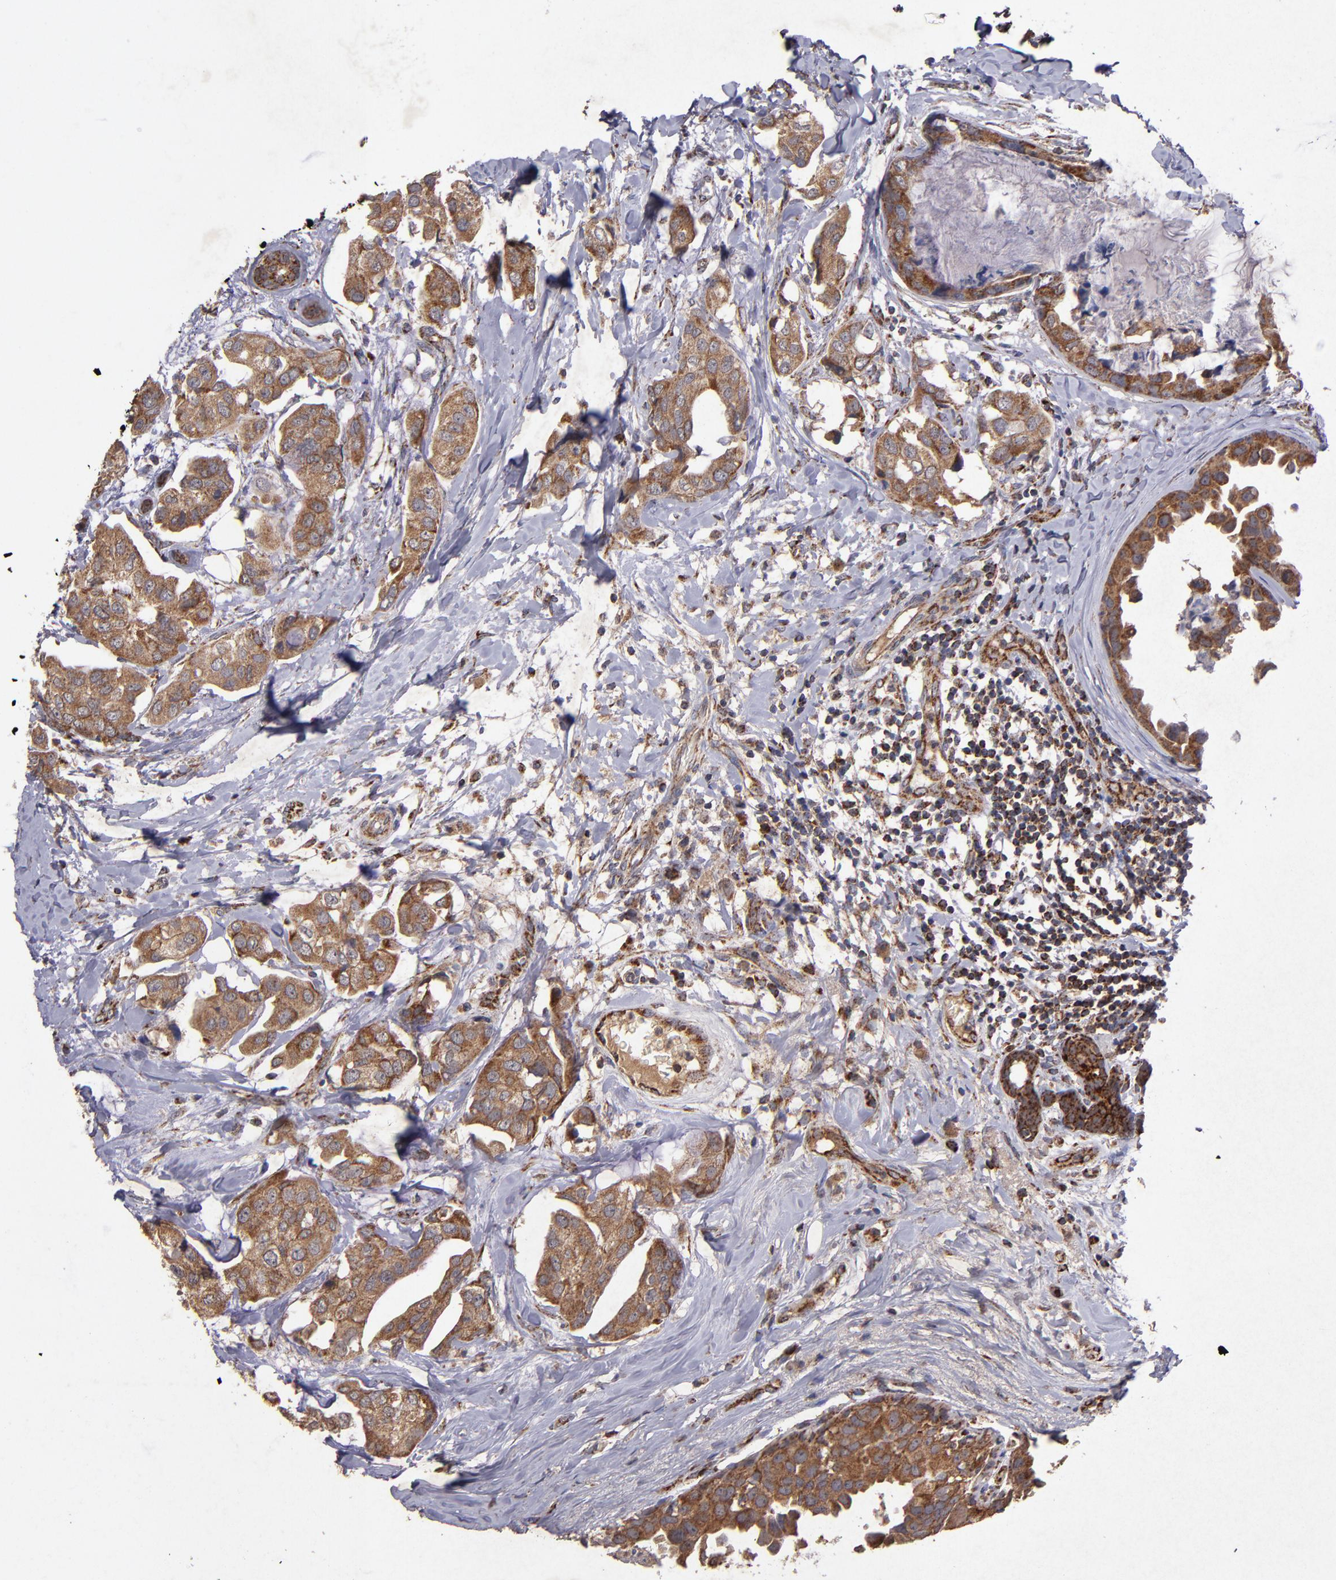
{"staining": {"intensity": "moderate", "quantity": ">75%", "location": "cytoplasmic/membranous"}, "tissue": "breast cancer", "cell_type": "Tumor cells", "image_type": "cancer", "snomed": [{"axis": "morphology", "description": "Duct carcinoma"}, {"axis": "topography", "description": "Breast"}], "caption": "A medium amount of moderate cytoplasmic/membranous expression is present in about >75% of tumor cells in breast cancer tissue.", "gene": "TIMM9", "patient": {"sex": "female", "age": 40}}